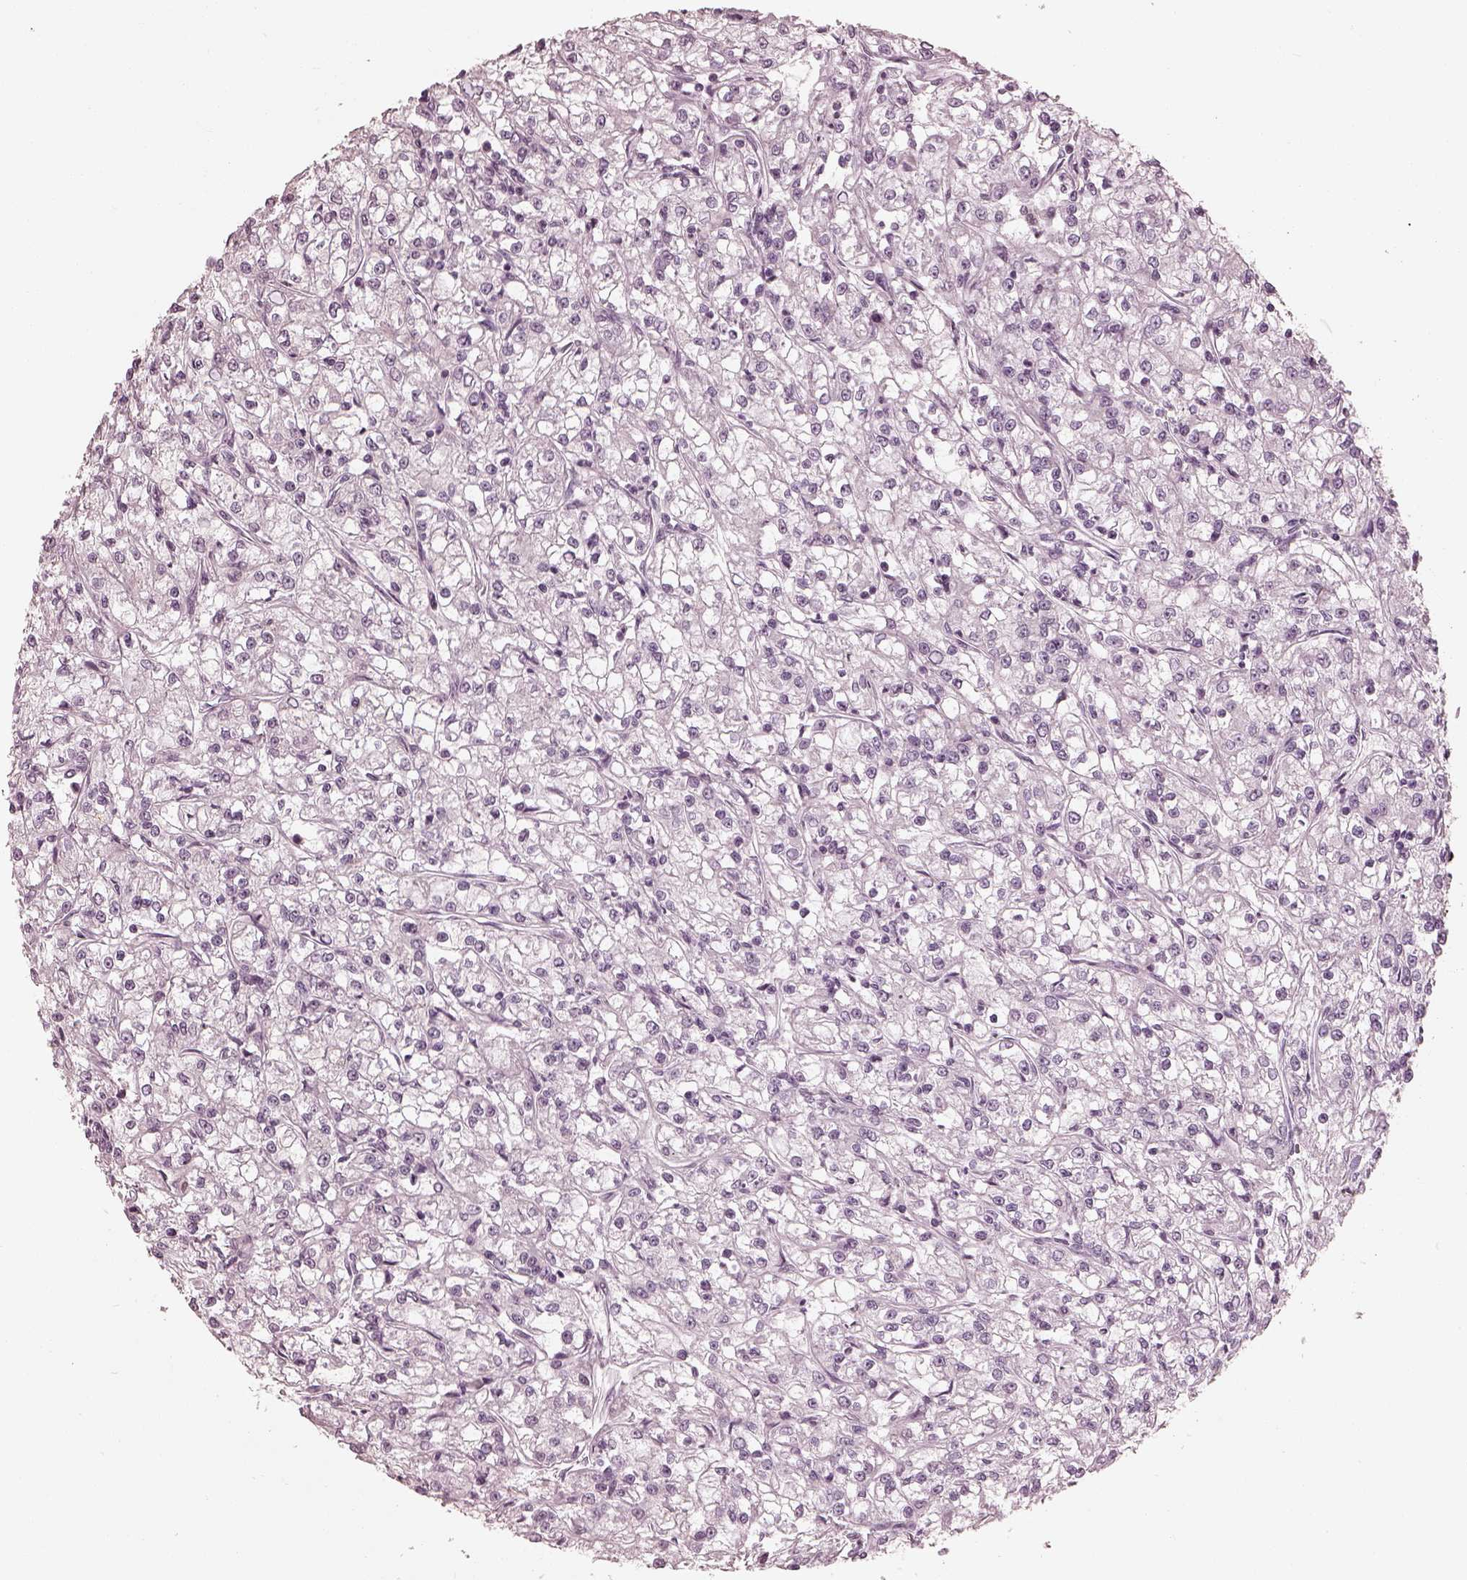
{"staining": {"intensity": "negative", "quantity": "none", "location": "none"}, "tissue": "renal cancer", "cell_type": "Tumor cells", "image_type": "cancer", "snomed": [{"axis": "morphology", "description": "Adenocarcinoma, NOS"}, {"axis": "topography", "description": "Kidney"}], "caption": "Renal cancer (adenocarcinoma) was stained to show a protein in brown. There is no significant expression in tumor cells.", "gene": "ADRB3", "patient": {"sex": "female", "age": 59}}